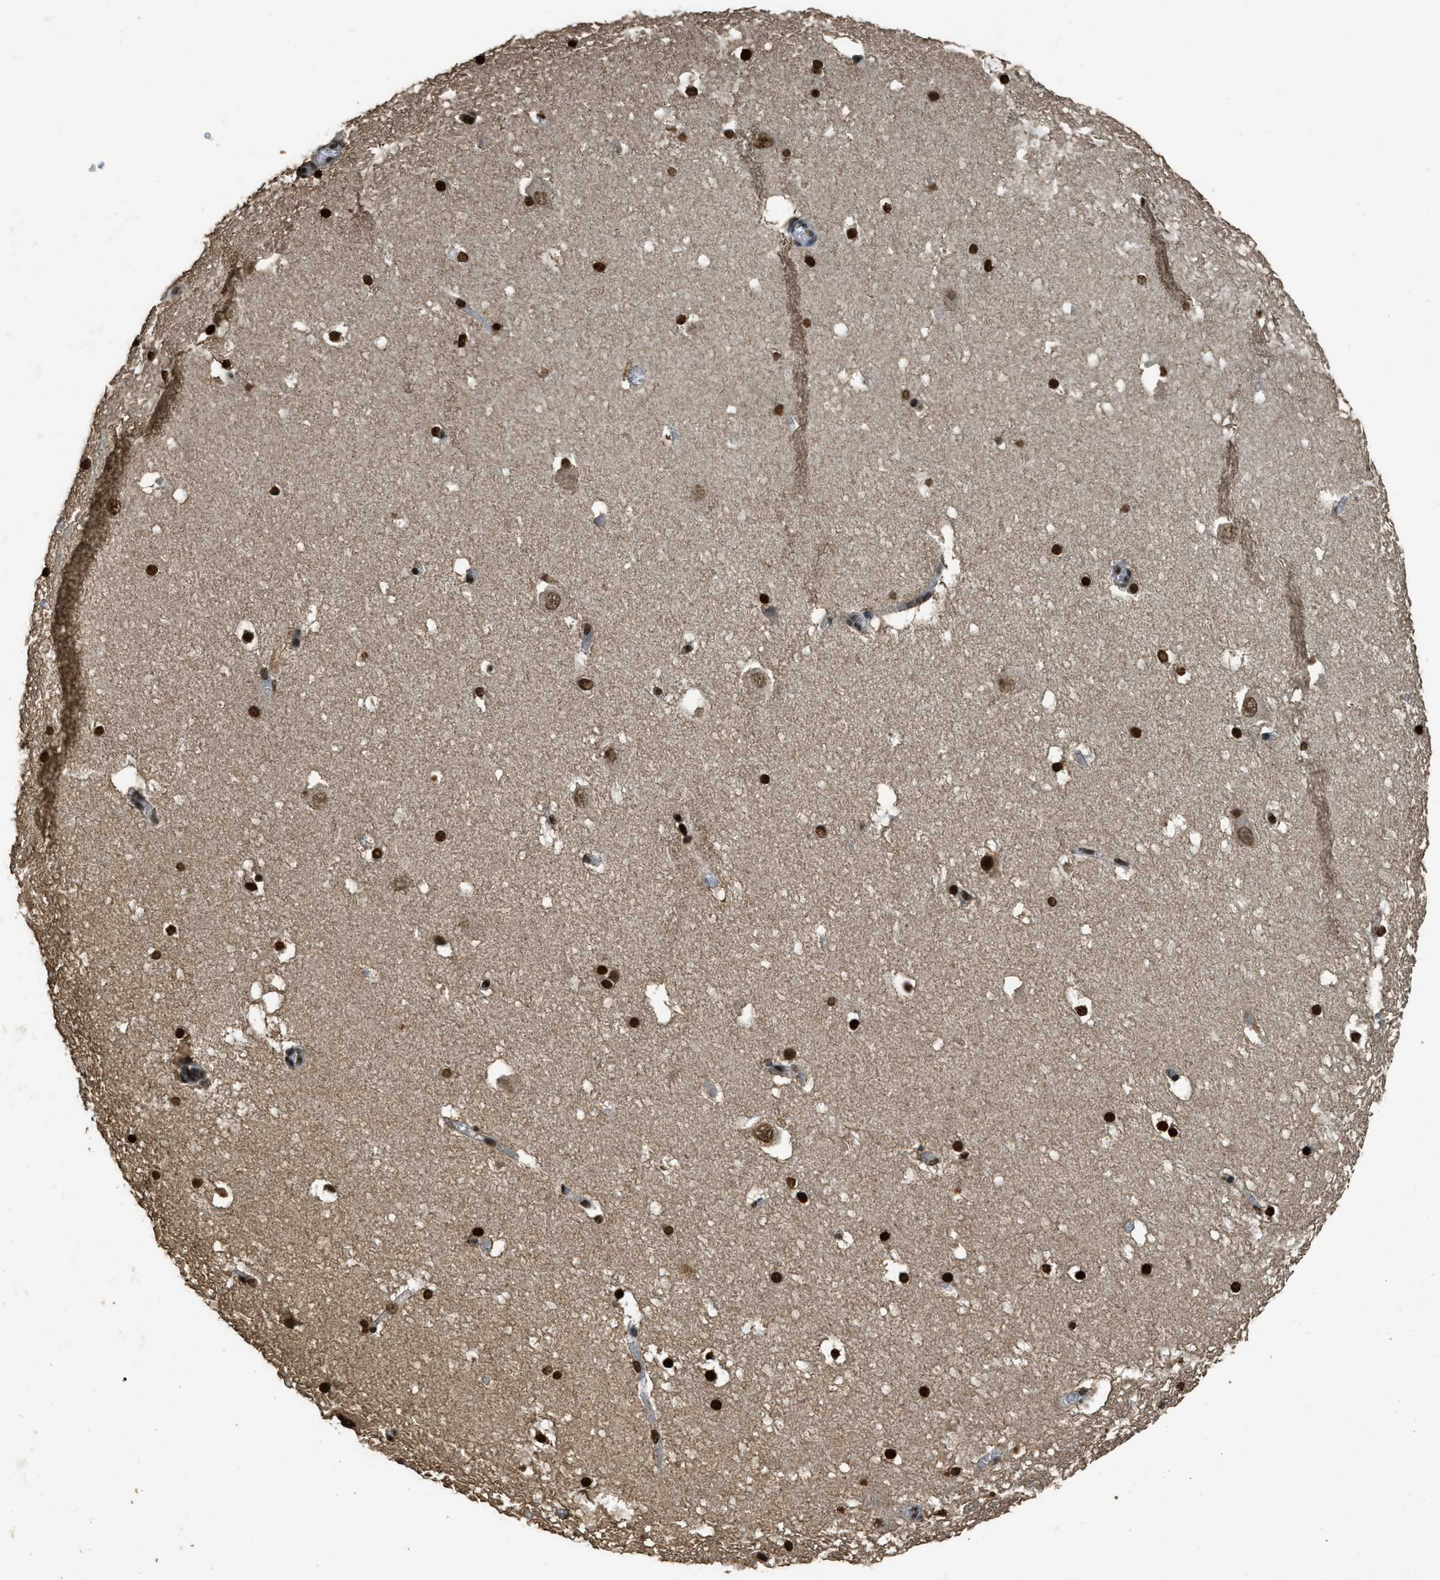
{"staining": {"intensity": "strong", "quantity": ">75%", "location": "nuclear"}, "tissue": "hippocampus", "cell_type": "Glial cells", "image_type": "normal", "snomed": [{"axis": "morphology", "description": "Normal tissue, NOS"}, {"axis": "topography", "description": "Hippocampus"}], "caption": "IHC of normal human hippocampus reveals high levels of strong nuclear positivity in approximately >75% of glial cells.", "gene": "MYB", "patient": {"sex": "male", "age": 45}}